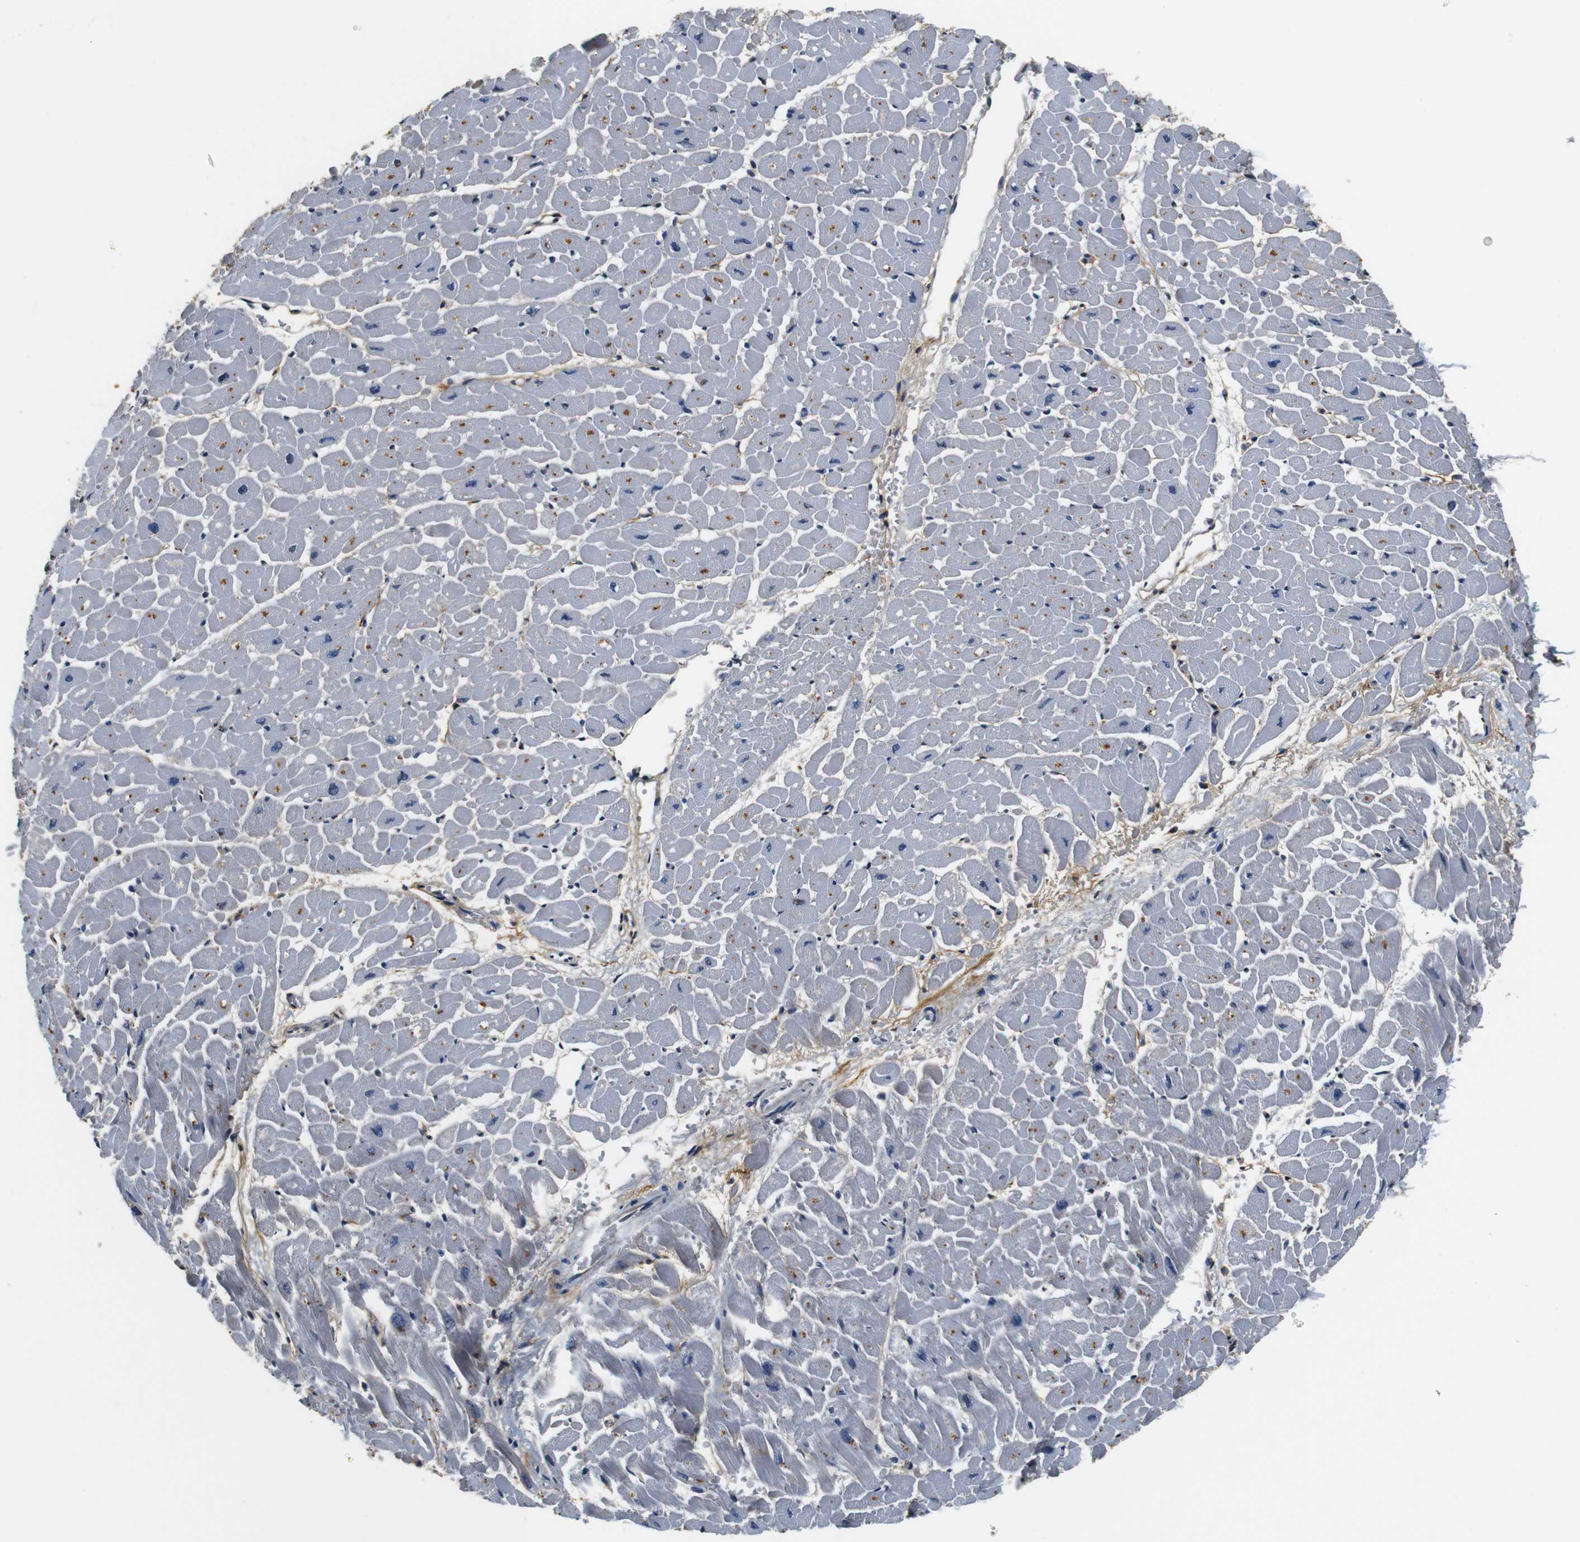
{"staining": {"intensity": "moderate", "quantity": "<25%", "location": "cytoplasmic/membranous"}, "tissue": "heart muscle", "cell_type": "Cardiomyocytes", "image_type": "normal", "snomed": [{"axis": "morphology", "description": "Normal tissue, NOS"}, {"axis": "topography", "description": "Heart"}], "caption": "This image displays immunohistochemistry (IHC) staining of normal heart muscle, with low moderate cytoplasmic/membranous staining in approximately <25% of cardiomyocytes.", "gene": "COL1A1", "patient": {"sex": "male", "age": 45}}